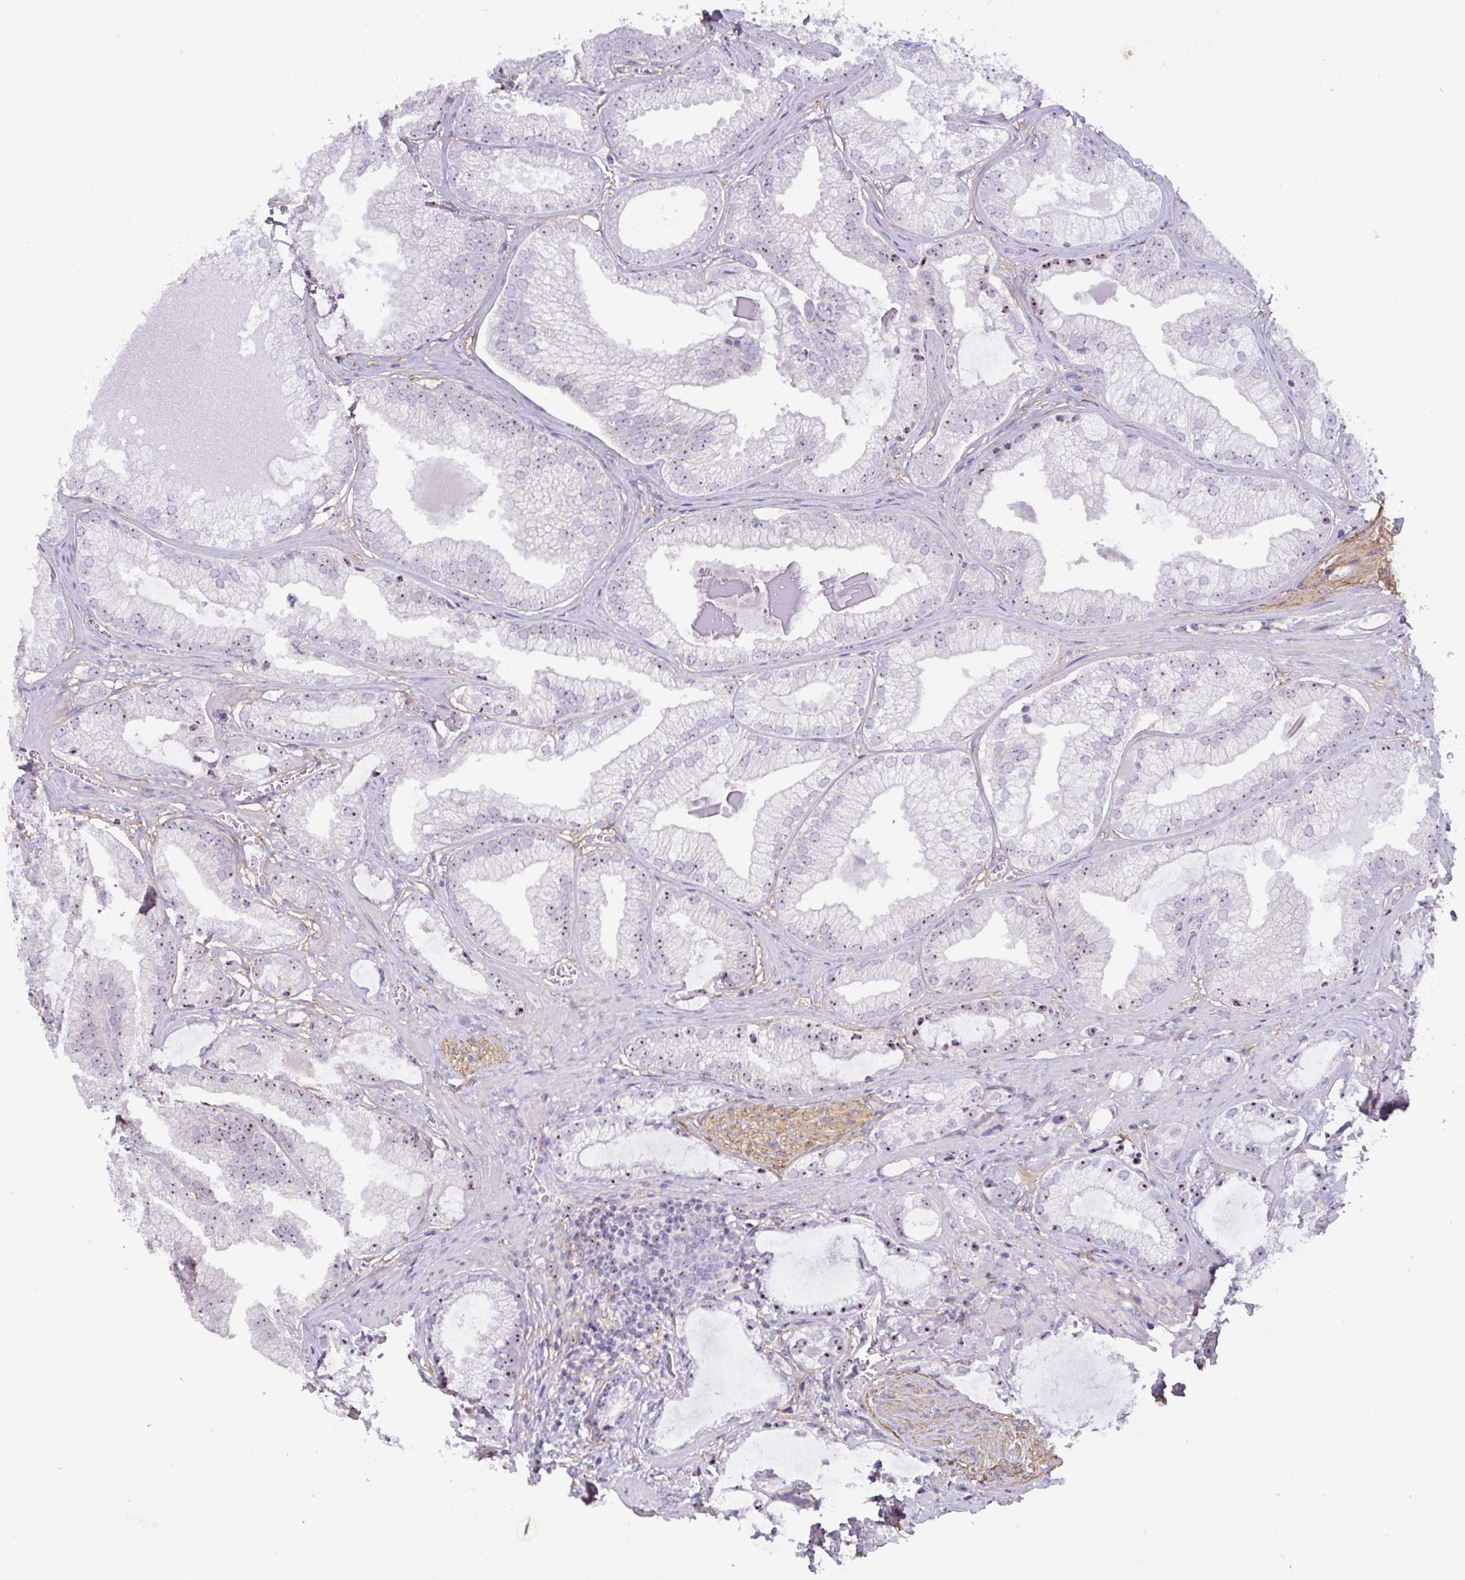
{"staining": {"intensity": "strong", "quantity": "<25%", "location": "nuclear"}, "tissue": "prostate cancer", "cell_type": "Tumor cells", "image_type": "cancer", "snomed": [{"axis": "morphology", "description": "Adenocarcinoma, Medium grade"}, {"axis": "topography", "description": "Prostate"}], "caption": "IHC (DAB) staining of prostate cancer (medium-grade adenocarcinoma) reveals strong nuclear protein expression in about <25% of tumor cells.", "gene": "MXRA8", "patient": {"sex": "male", "age": 57}}